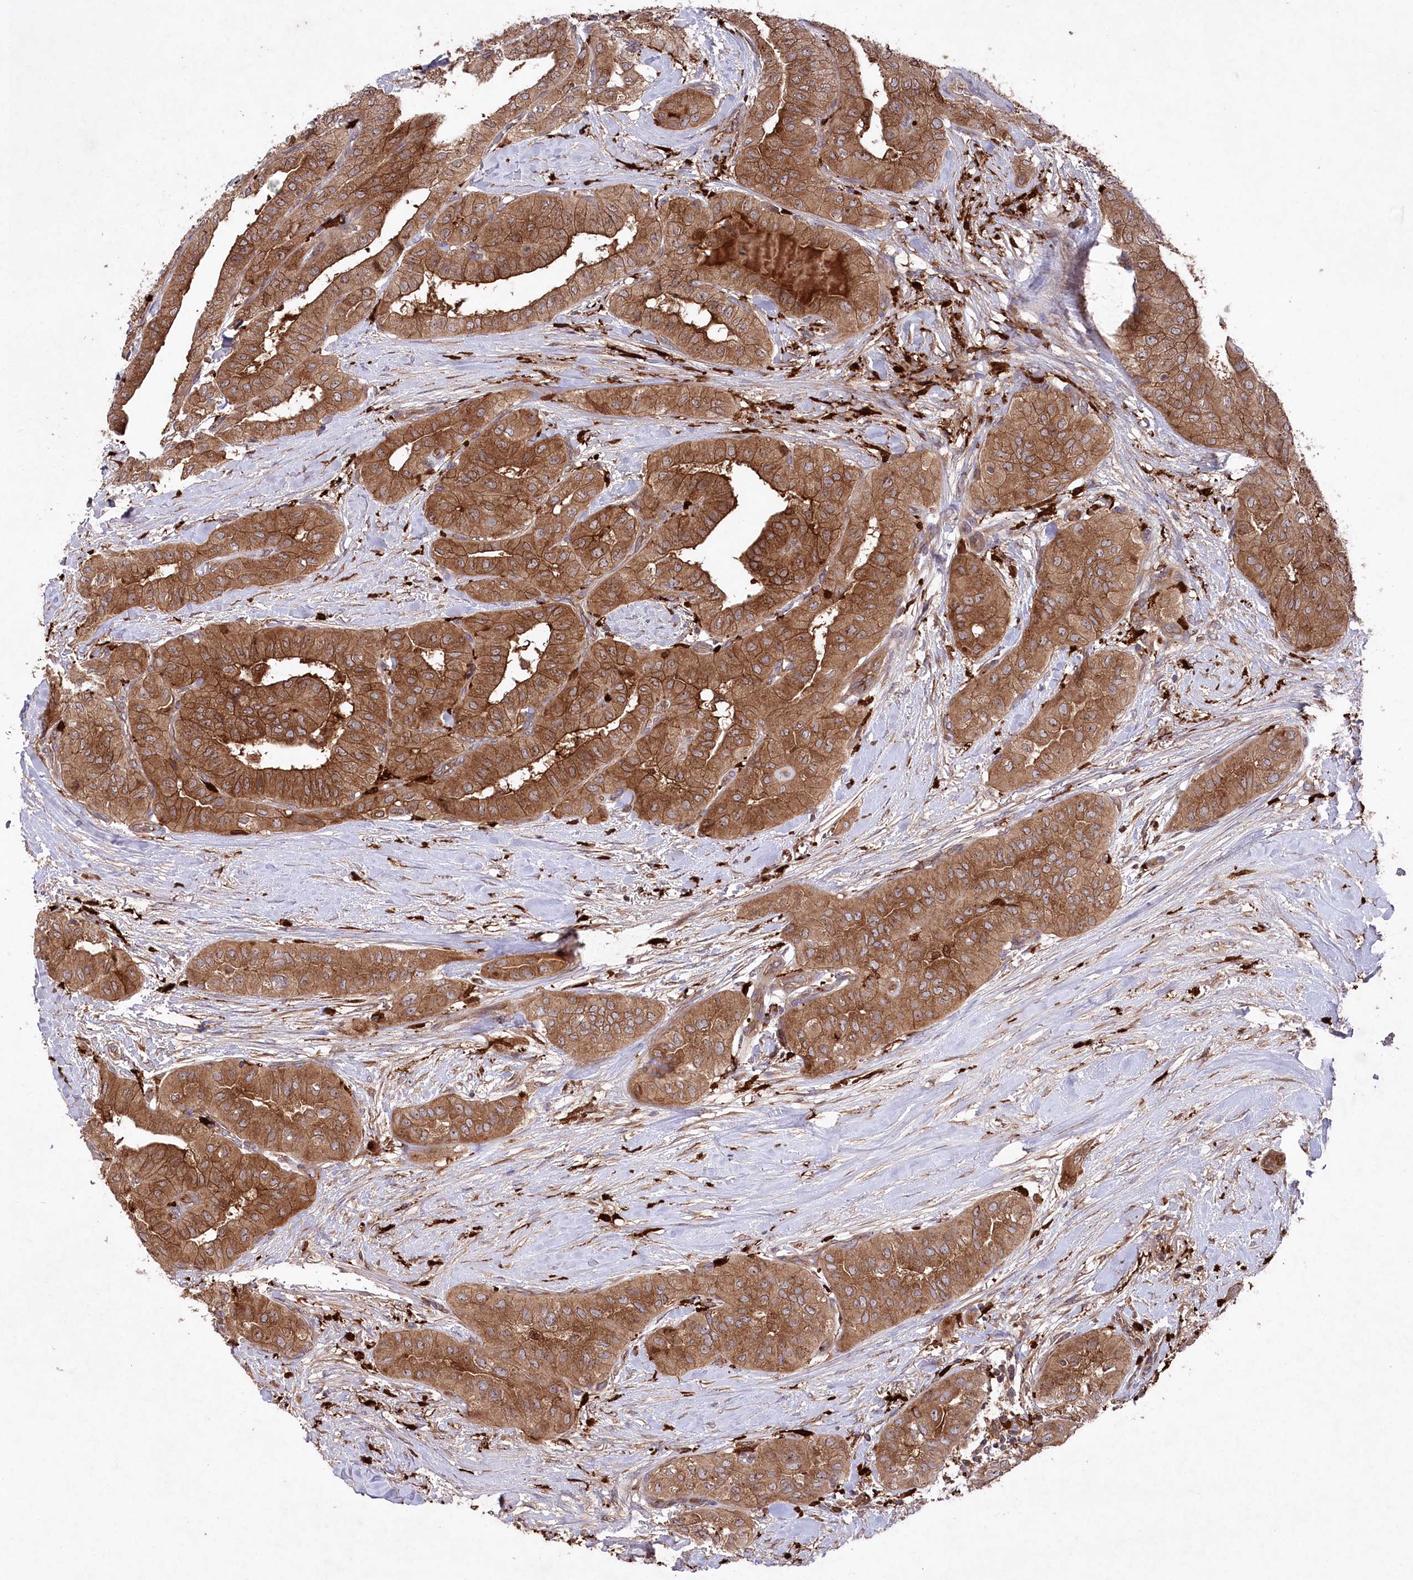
{"staining": {"intensity": "strong", "quantity": ">75%", "location": "cytoplasmic/membranous"}, "tissue": "thyroid cancer", "cell_type": "Tumor cells", "image_type": "cancer", "snomed": [{"axis": "morphology", "description": "Papillary adenocarcinoma, NOS"}, {"axis": "topography", "description": "Thyroid gland"}], "caption": "This image exhibits immunohistochemistry (IHC) staining of human thyroid papillary adenocarcinoma, with high strong cytoplasmic/membranous positivity in approximately >75% of tumor cells.", "gene": "PPP1R21", "patient": {"sex": "female", "age": 59}}